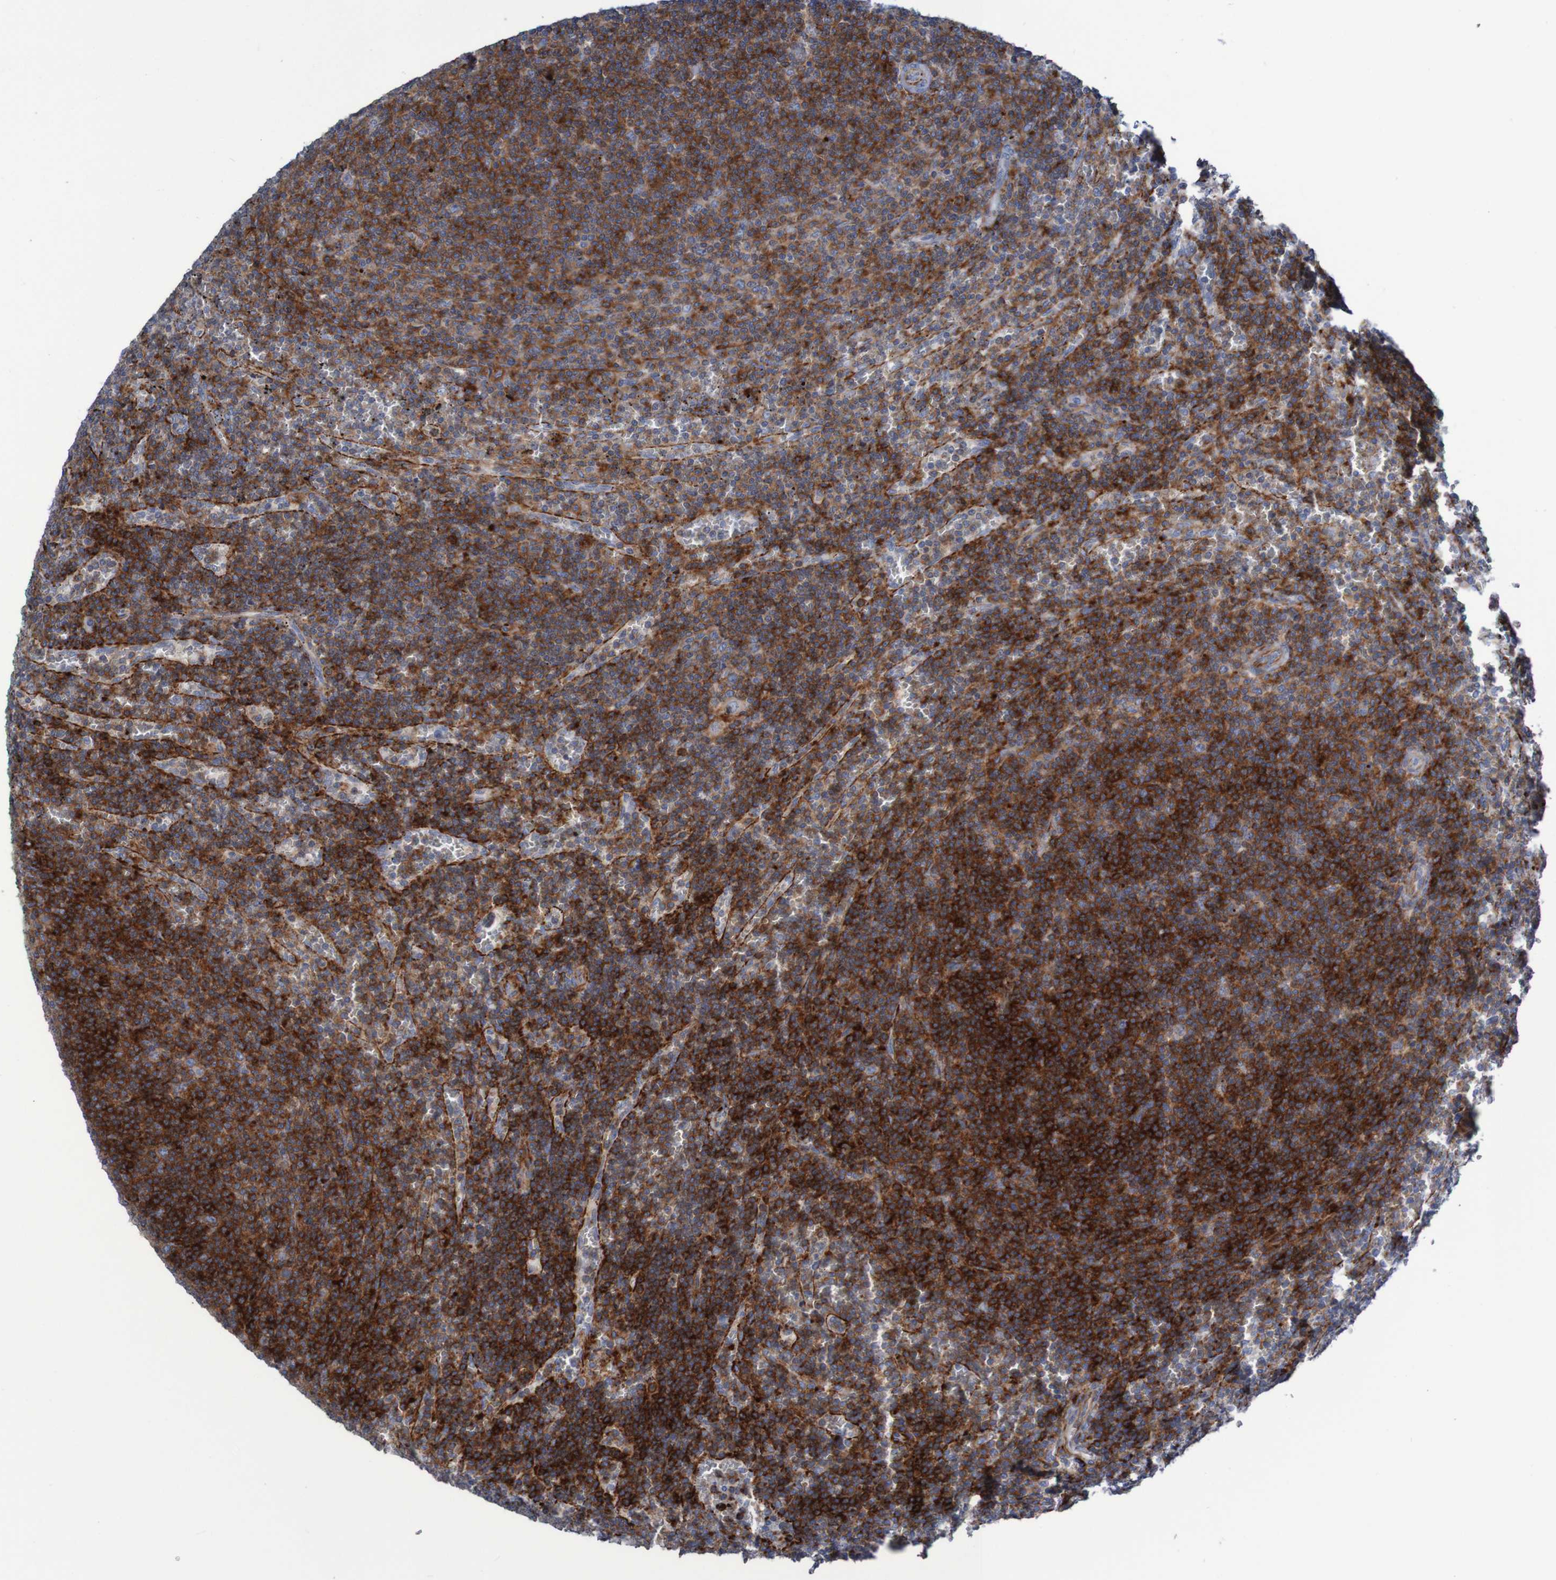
{"staining": {"intensity": "strong", "quantity": ">75%", "location": "cytoplasmic/membranous"}, "tissue": "lymphoma", "cell_type": "Tumor cells", "image_type": "cancer", "snomed": [{"axis": "morphology", "description": "Malignant lymphoma, non-Hodgkin's type, Low grade"}, {"axis": "topography", "description": "Spleen"}], "caption": "This is a micrograph of immunohistochemistry (IHC) staining of malignant lymphoma, non-Hodgkin's type (low-grade), which shows strong expression in the cytoplasmic/membranous of tumor cells.", "gene": "RNF182", "patient": {"sex": "female", "age": 50}}